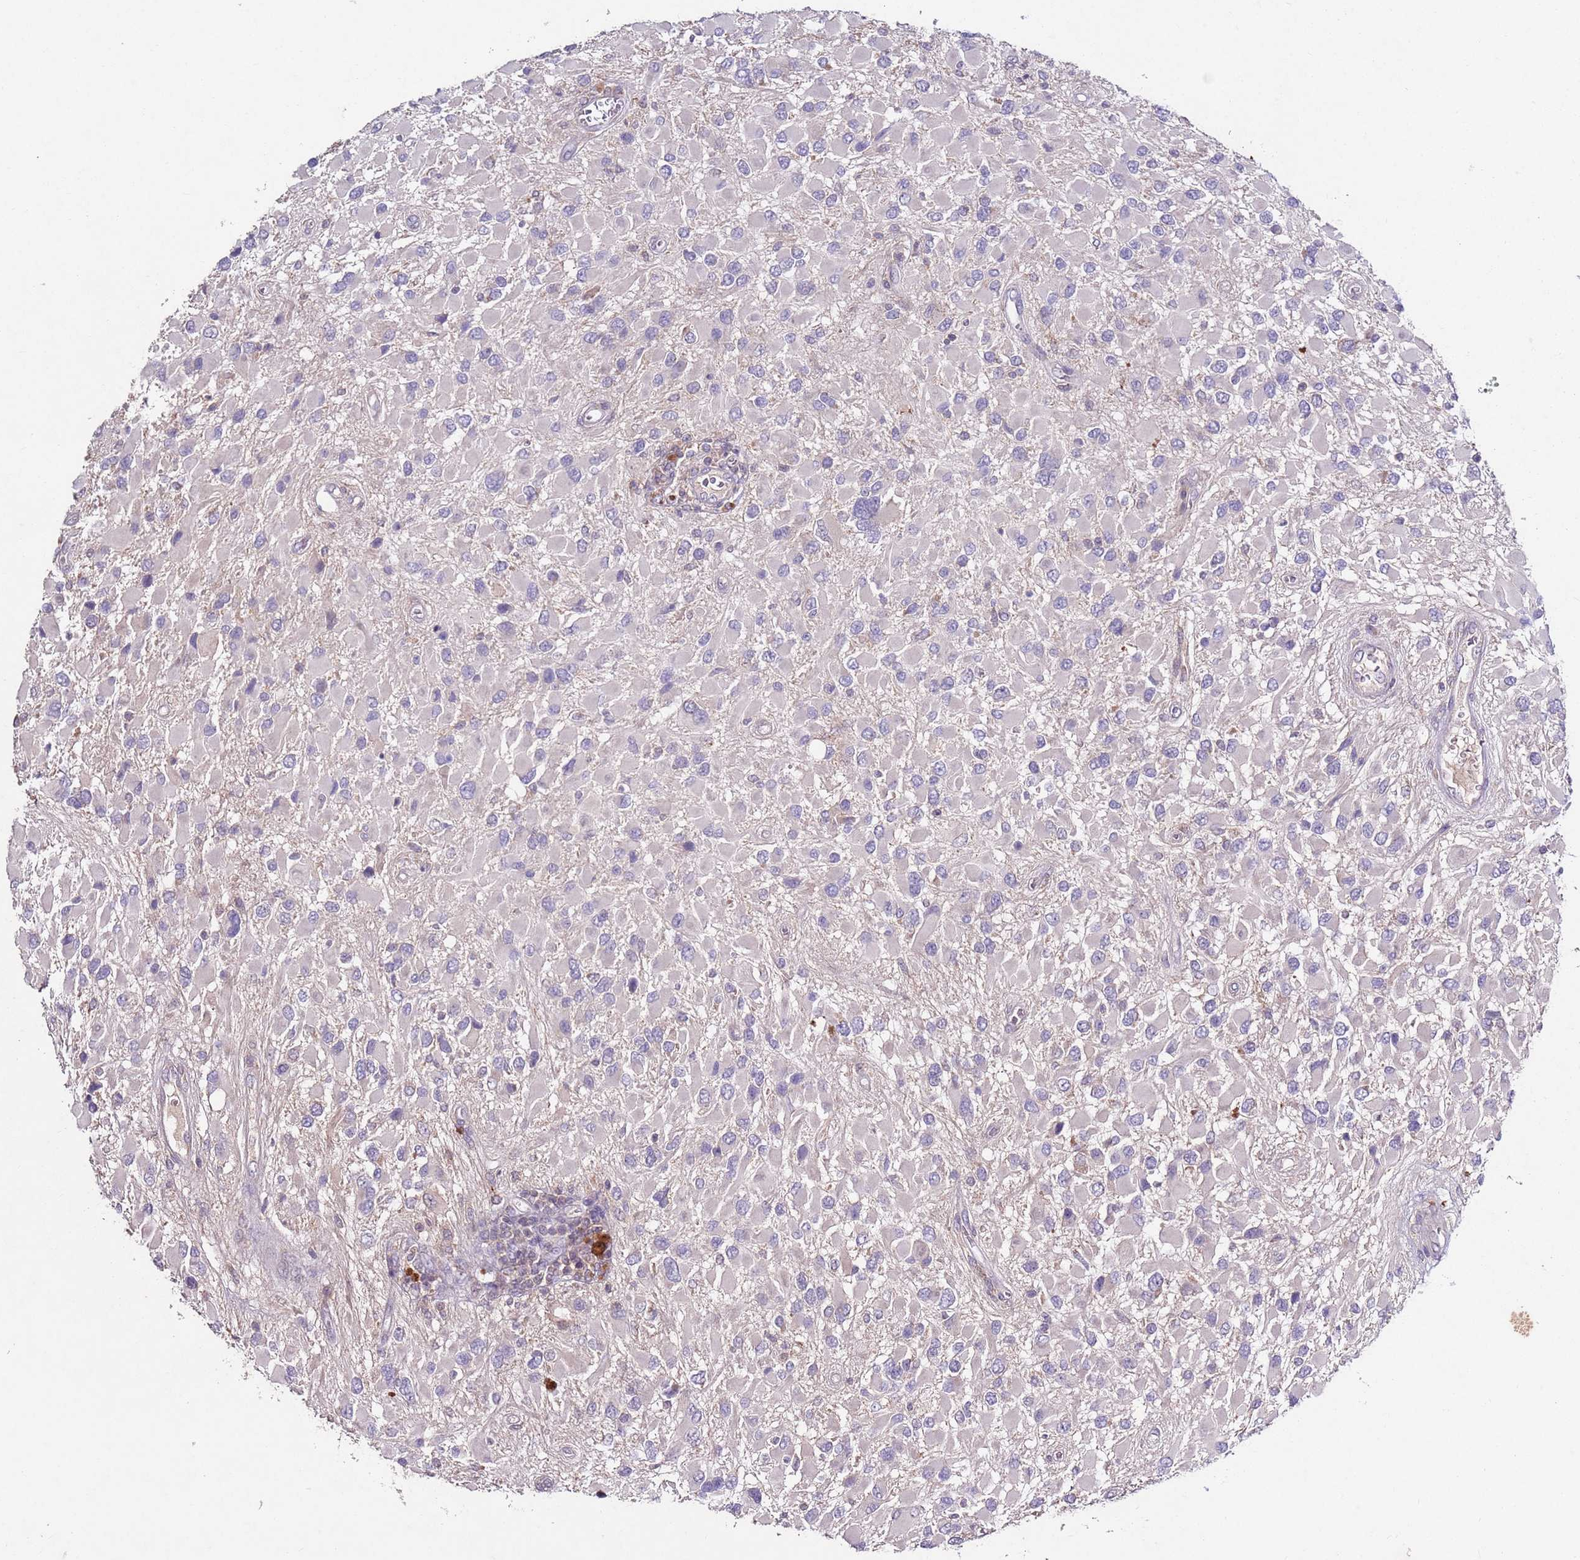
{"staining": {"intensity": "negative", "quantity": "none", "location": "none"}, "tissue": "glioma", "cell_type": "Tumor cells", "image_type": "cancer", "snomed": [{"axis": "morphology", "description": "Glioma, malignant, High grade"}, {"axis": "topography", "description": "Brain"}], "caption": "High power microscopy histopathology image of an IHC image of glioma, revealing no significant expression in tumor cells.", "gene": "NRDE2", "patient": {"sex": "male", "age": 53}}